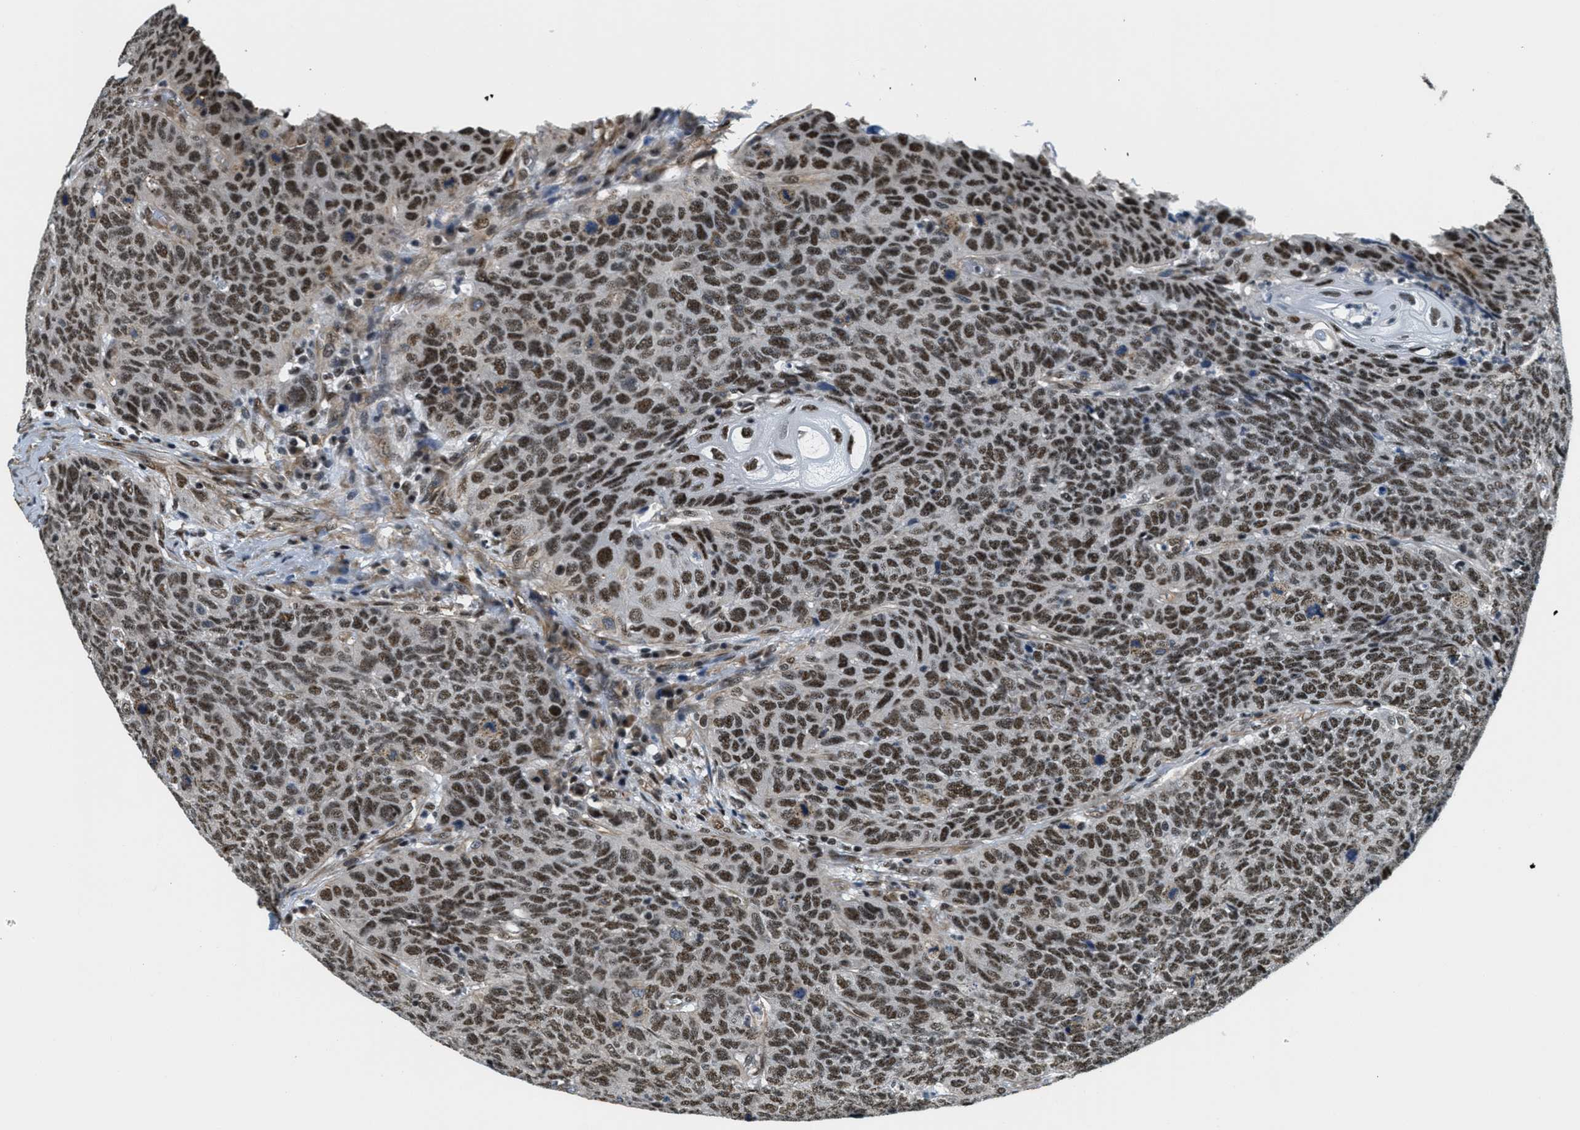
{"staining": {"intensity": "moderate", "quantity": ">75%", "location": "nuclear"}, "tissue": "head and neck cancer", "cell_type": "Tumor cells", "image_type": "cancer", "snomed": [{"axis": "morphology", "description": "Squamous cell carcinoma, NOS"}, {"axis": "topography", "description": "Head-Neck"}], "caption": "The image exhibits a brown stain indicating the presence of a protein in the nuclear of tumor cells in head and neck cancer. (DAB IHC with brightfield microscopy, high magnification).", "gene": "CFAP36", "patient": {"sex": "male", "age": 66}}